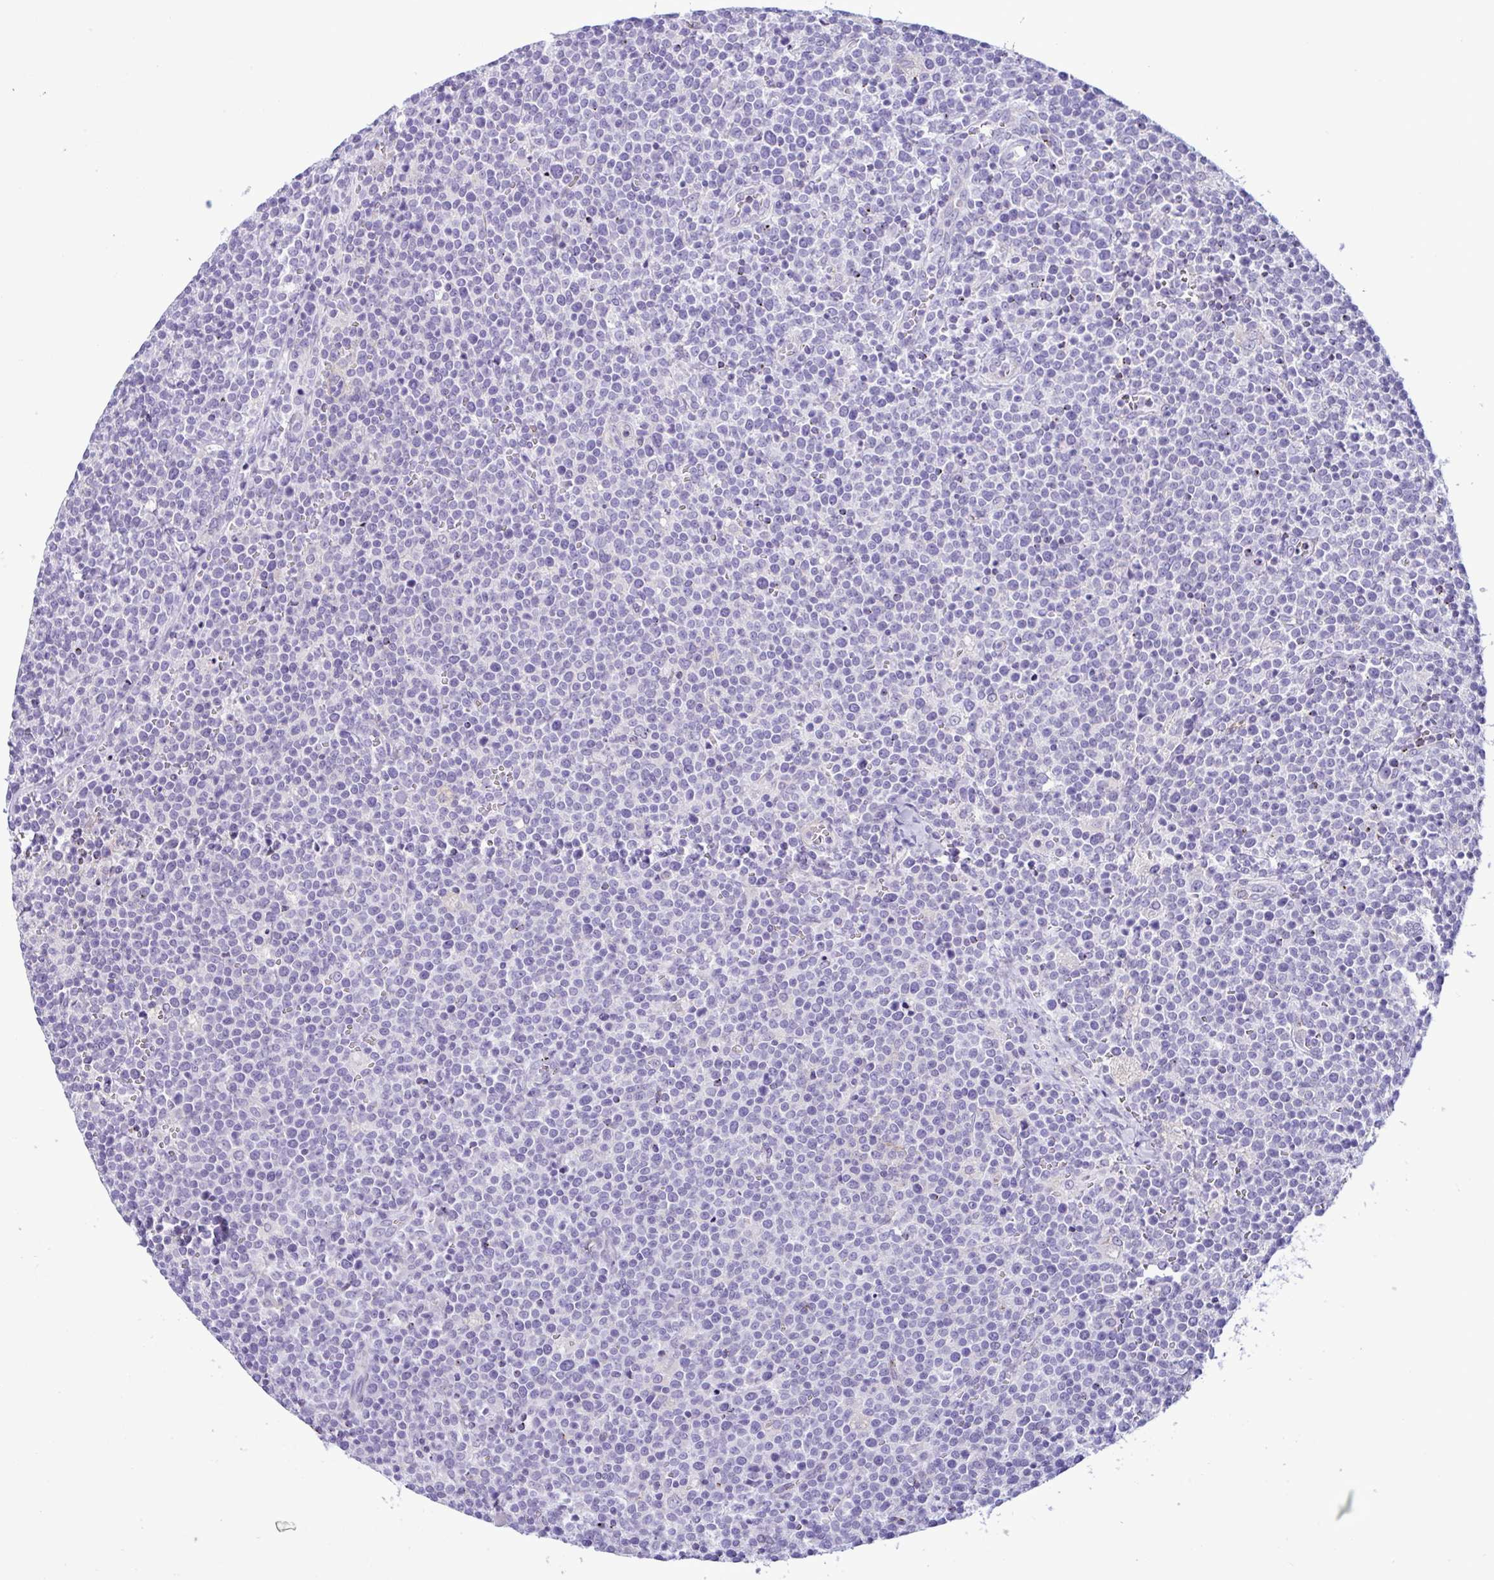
{"staining": {"intensity": "negative", "quantity": "none", "location": "none"}, "tissue": "lymphoma", "cell_type": "Tumor cells", "image_type": "cancer", "snomed": [{"axis": "morphology", "description": "Malignant lymphoma, non-Hodgkin's type, High grade"}, {"axis": "topography", "description": "Lymph node"}], "caption": "High power microscopy histopathology image of an immunohistochemistry micrograph of high-grade malignant lymphoma, non-Hodgkin's type, revealing no significant positivity in tumor cells.", "gene": "SREBF1", "patient": {"sex": "male", "age": 61}}